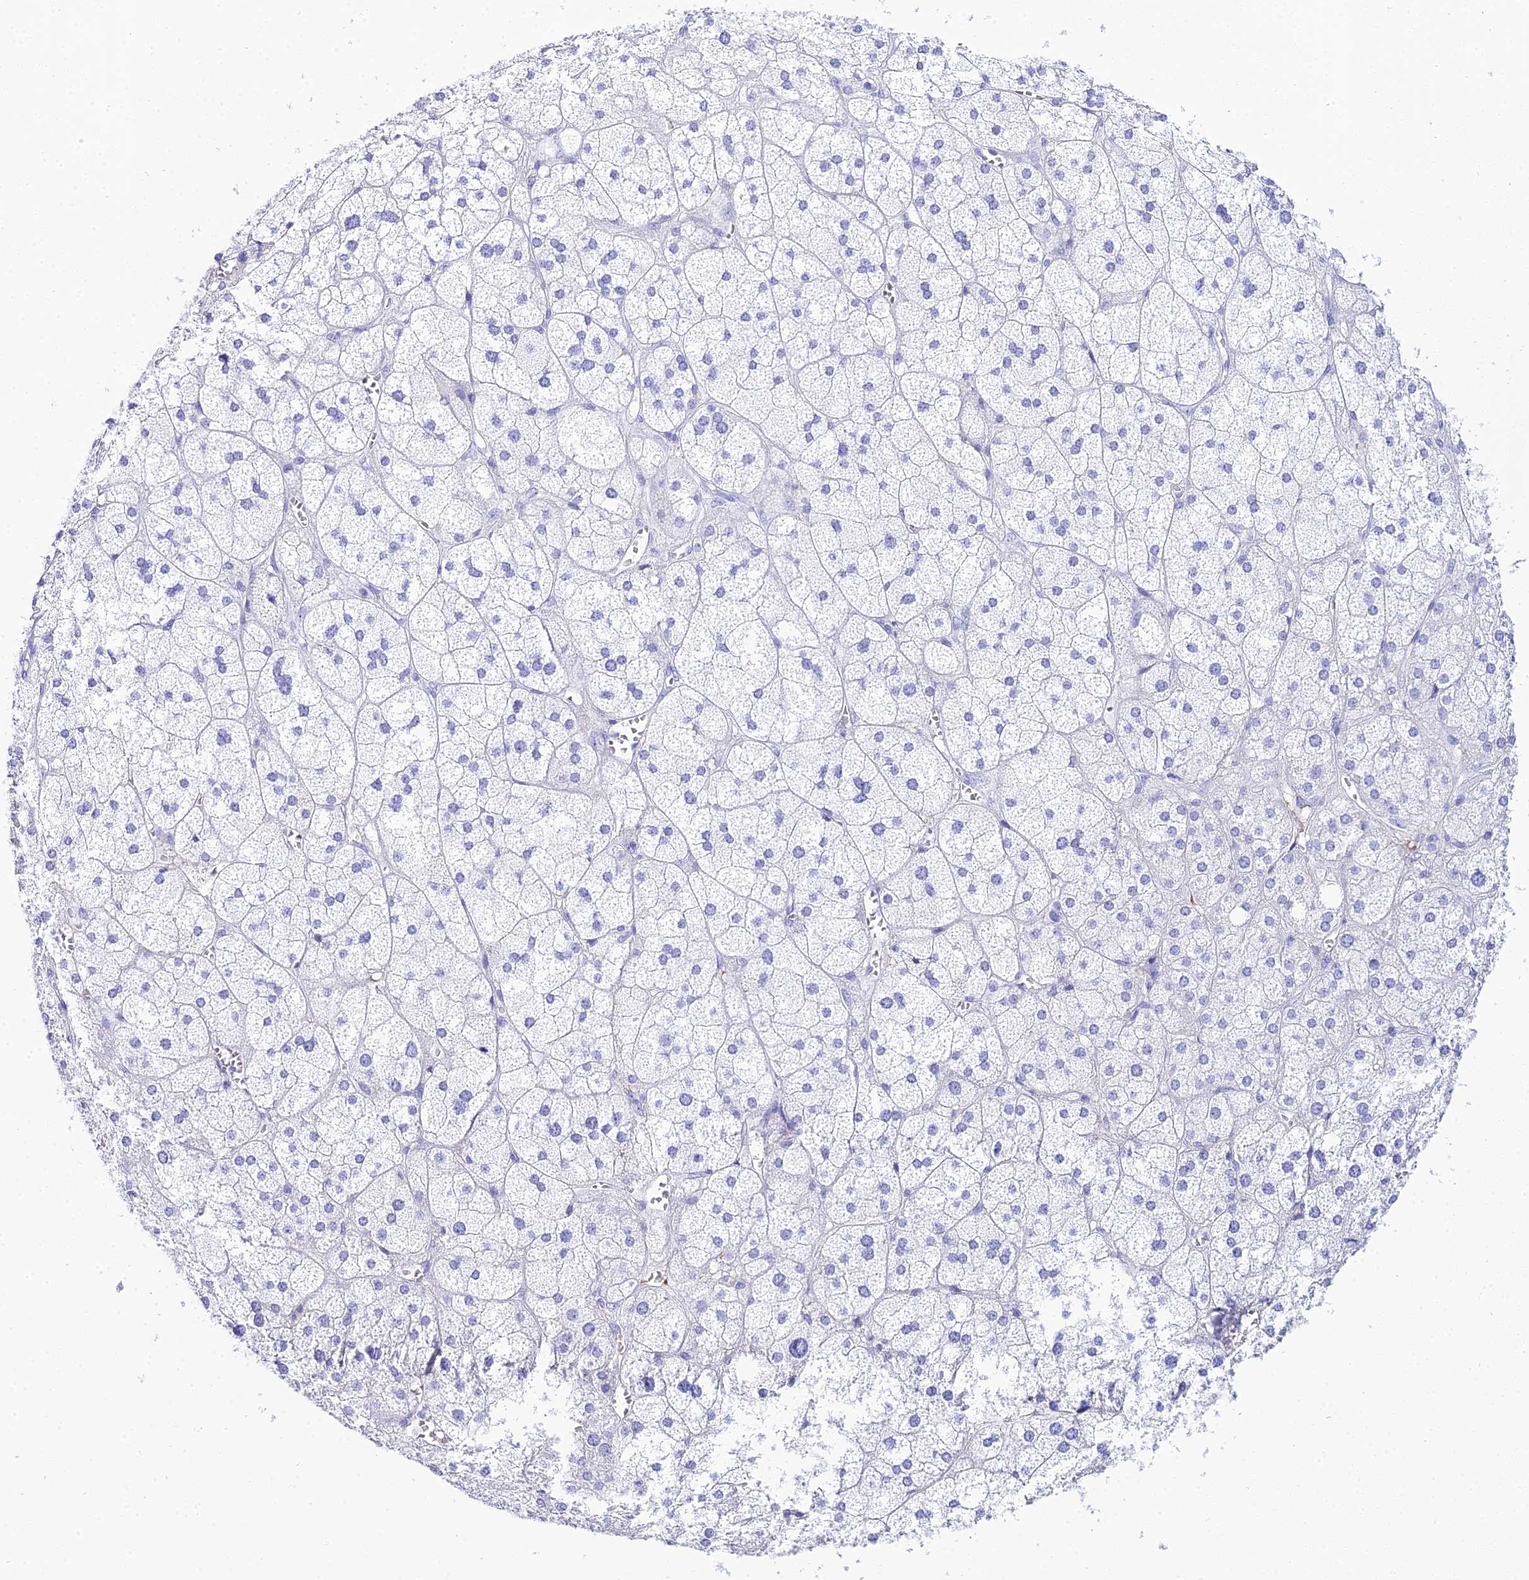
{"staining": {"intensity": "negative", "quantity": "none", "location": "none"}, "tissue": "adrenal gland", "cell_type": "Glandular cells", "image_type": "normal", "snomed": [{"axis": "morphology", "description": "Normal tissue, NOS"}, {"axis": "topography", "description": "Adrenal gland"}], "caption": "Immunohistochemistry (IHC) micrograph of unremarkable adrenal gland: adrenal gland stained with DAB exhibits no significant protein staining in glandular cells.", "gene": "CELA3A", "patient": {"sex": "female", "age": 61}}